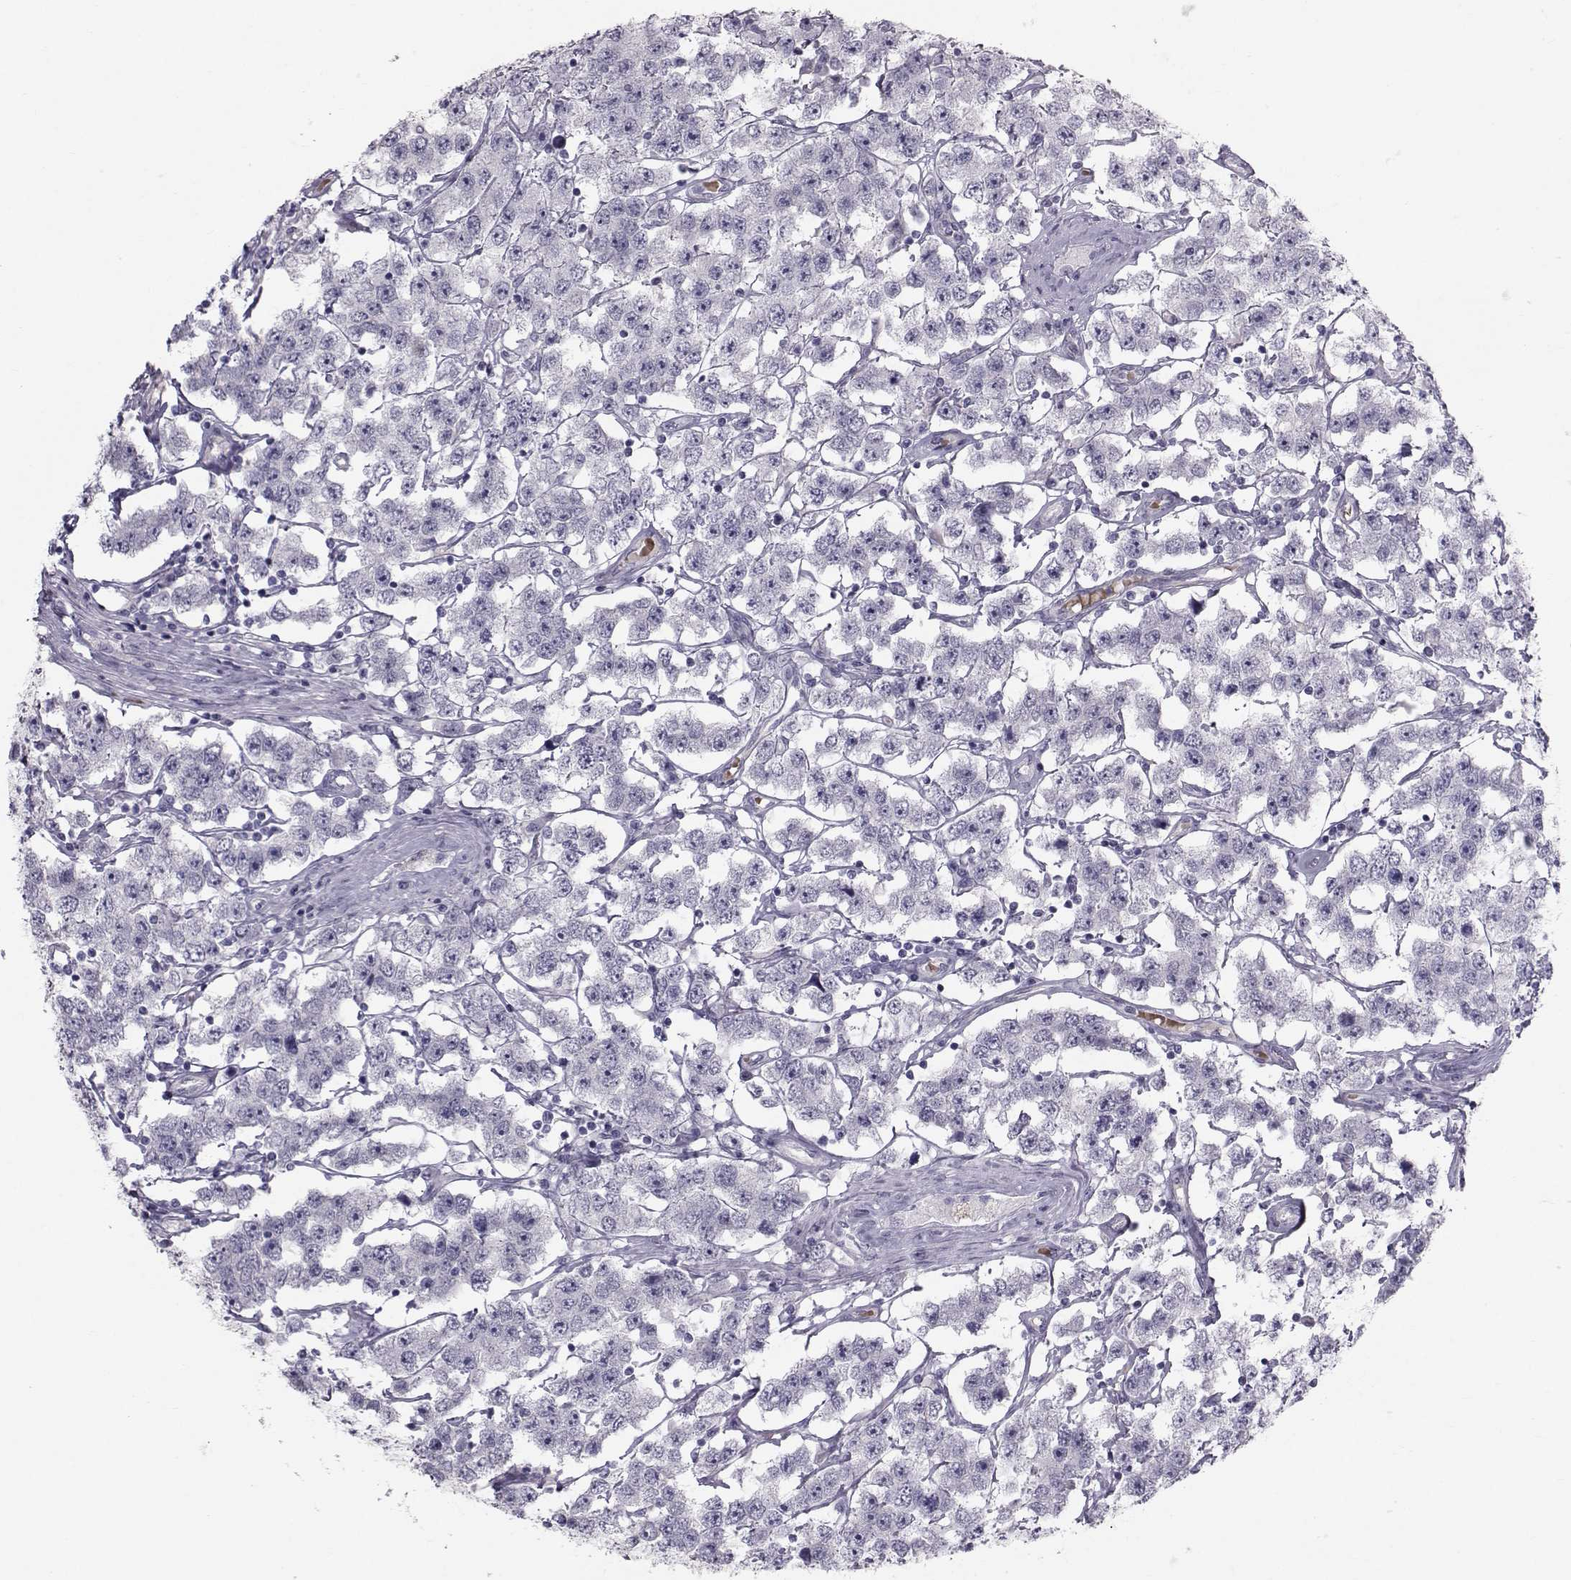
{"staining": {"intensity": "negative", "quantity": "none", "location": "none"}, "tissue": "testis cancer", "cell_type": "Tumor cells", "image_type": "cancer", "snomed": [{"axis": "morphology", "description": "Seminoma, NOS"}, {"axis": "topography", "description": "Testis"}], "caption": "Tumor cells show no significant expression in testis cancer.", "gene": "GARIN3", "patient": {"sex": "male", "age": 52}}